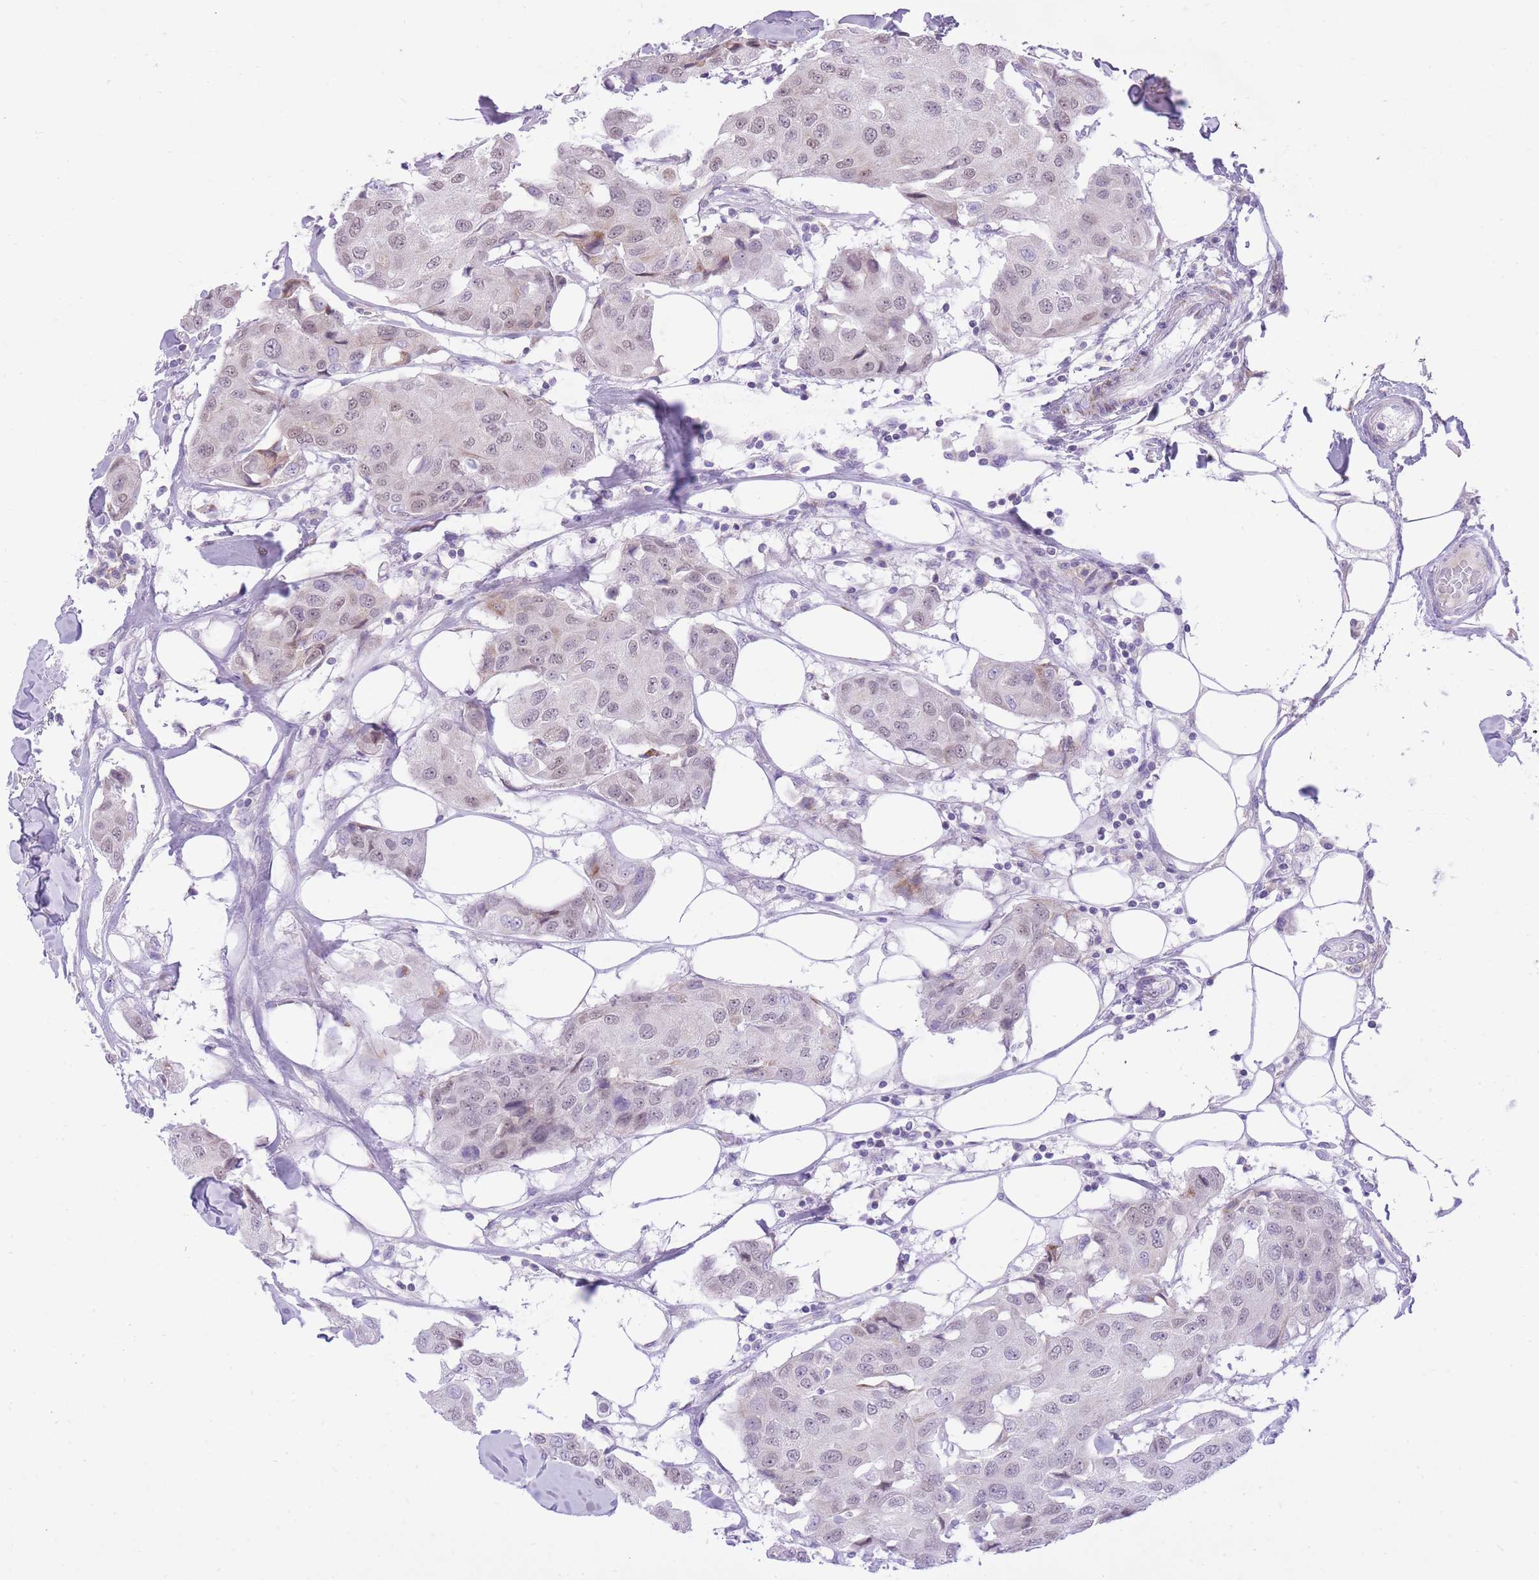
{"staining": {"intensity": "negative", "quantity": "none", "location": "none"}, "tissue": "breast cancer", "cell_type": "Tumor cells", "image_type": "cancer", "snomed": [{"axis": "morphology", "description": "Duct carcinoma"}, {"axis": "topography", "description": "Breast"}], "caption": "Tumor cells are negative for protein expression in human breast cancer.", "gene": "DENND2D", "patient": {"sex": "female", "age": 80}}